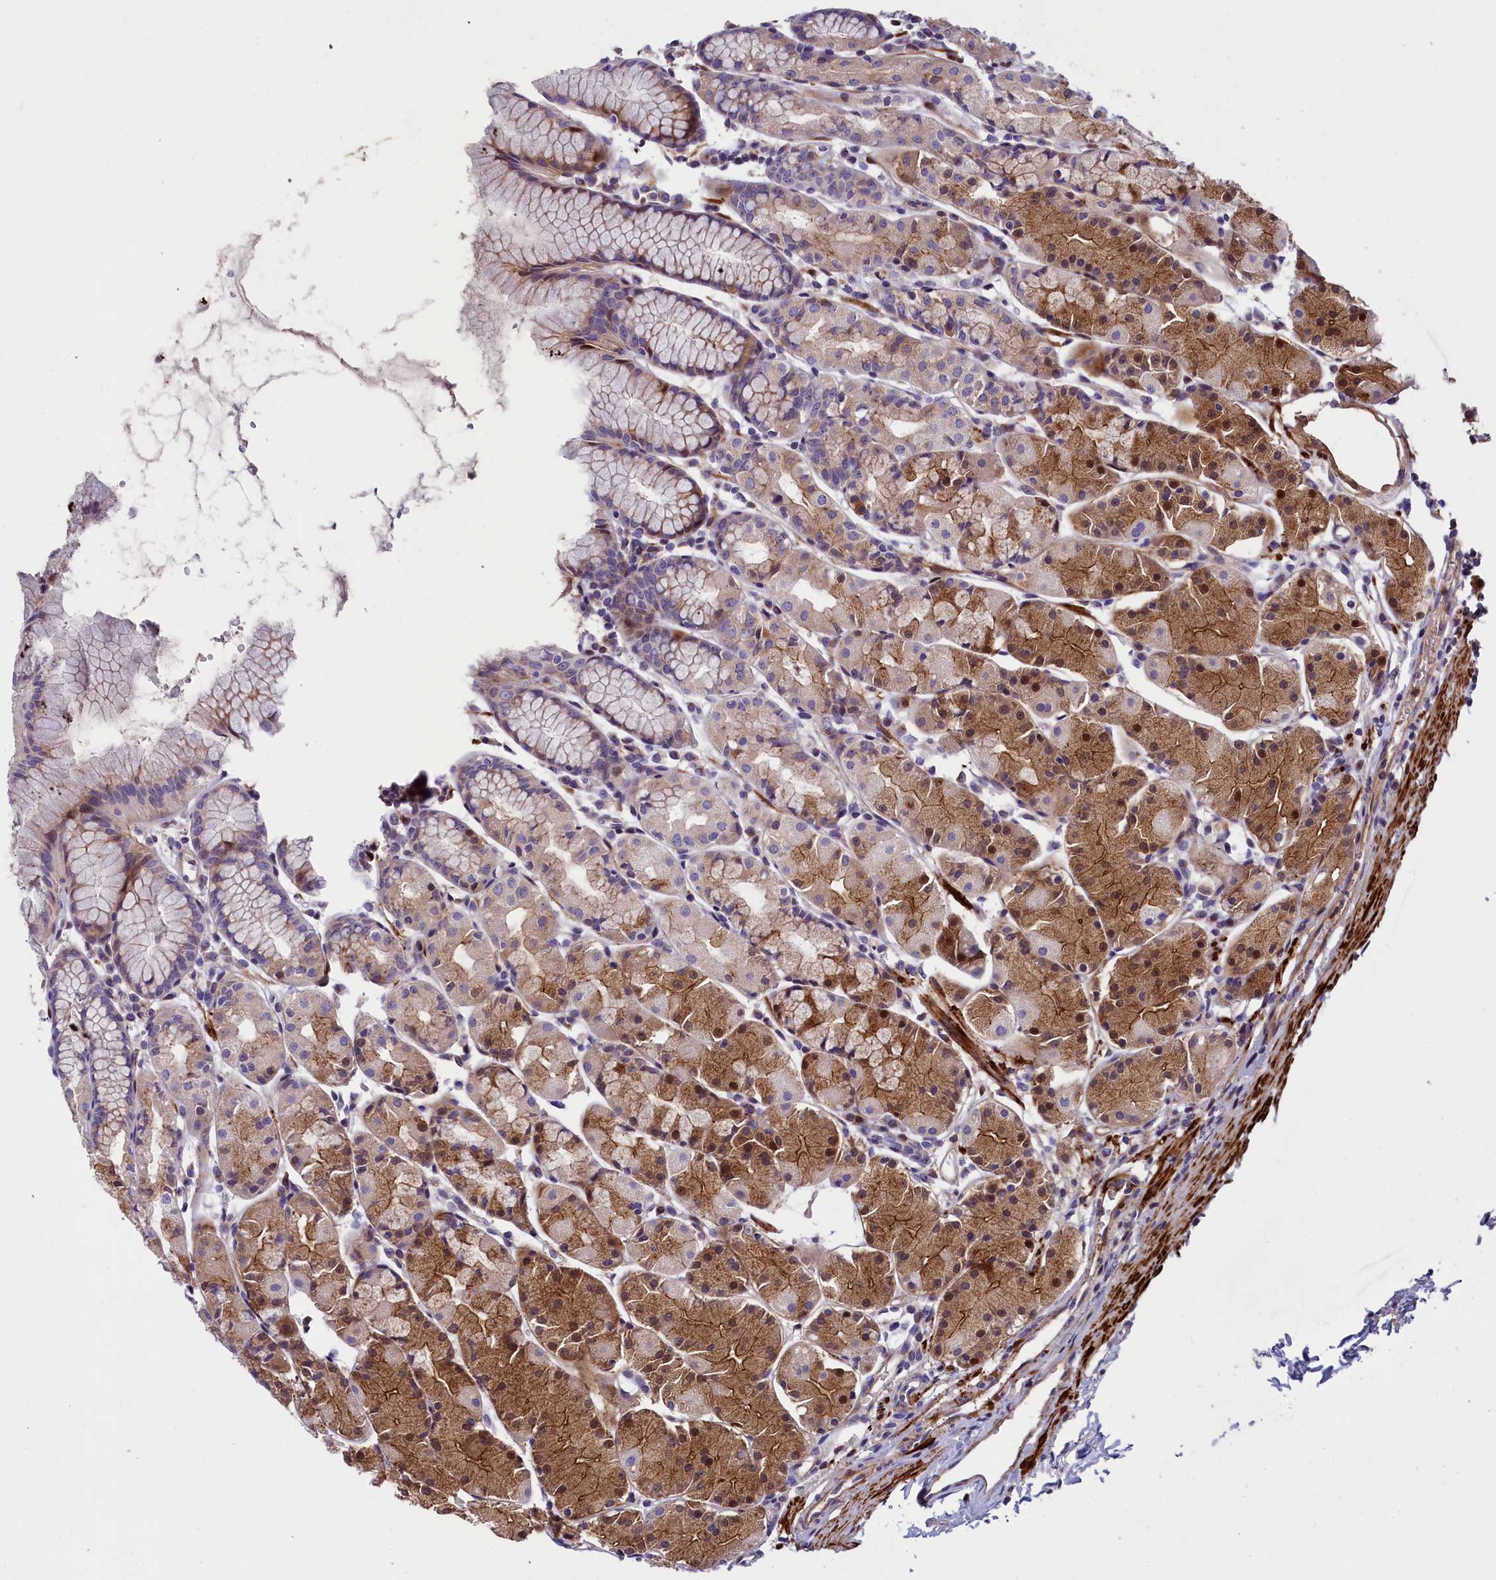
{"staining": {"intensity": "moderate", "quantity": "25%-75%", "location": "cytoplasmic/membranous"}, "tissue": "stomach", "cell_type": "Glandular cells", "image_type": "normal", "snomed": [{"axis": "morphology", "description": "Normal tissue, NOS"}, {"axis": "topography", "description": "Stomach, upper"}], "caption": "Immunohistochemical staining of normal stomach exhibits medium levels of moderate cytoplasmic/membranous staining in about 25%-75% of glandular cells.", "gene": "LOXL1", "patient": {"sex": "male", "age": 47}}